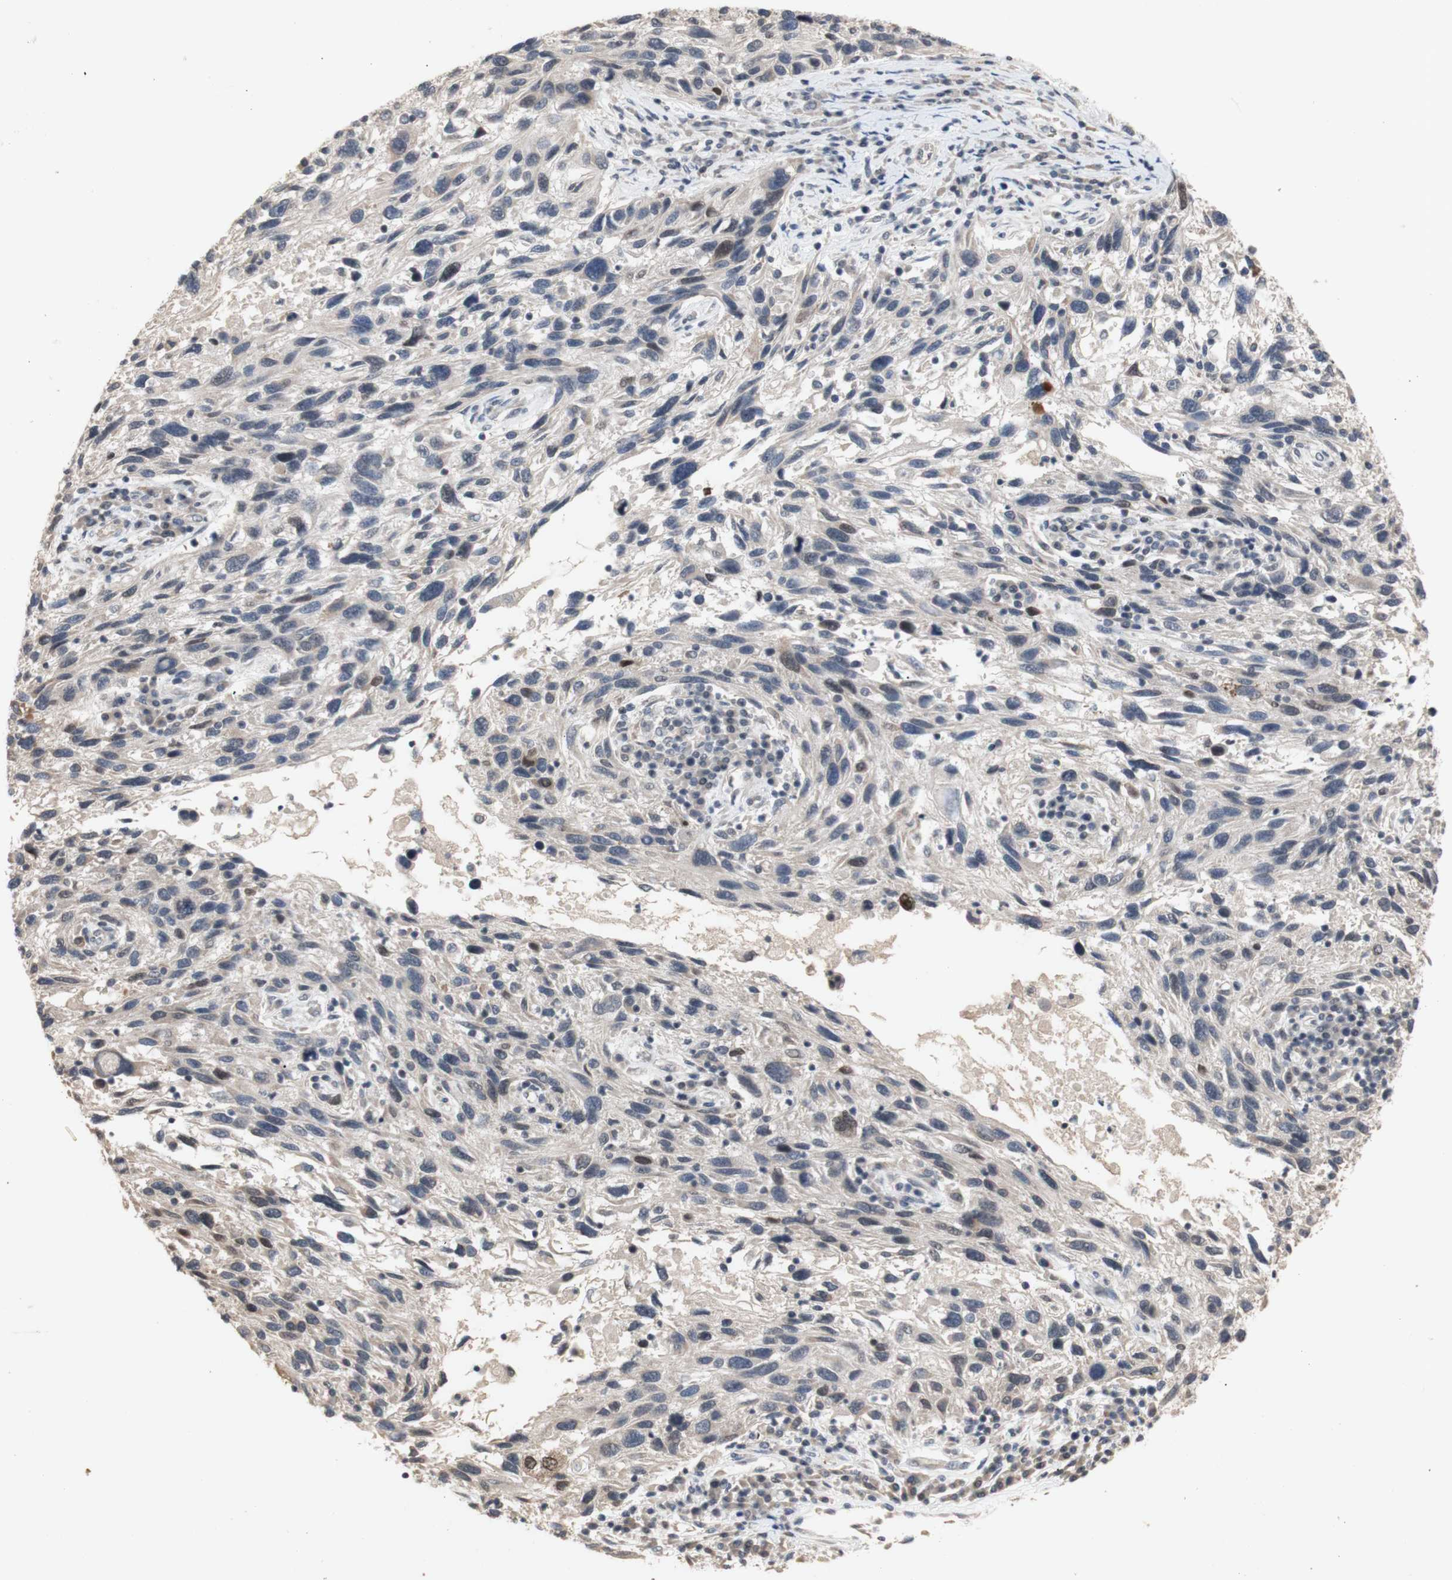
{"staining": {"intensity": "negative", "quantity": "none", "location": "none"}, "tissue": "melanoma", "cell_type": "Tumor cells", "image_type": "cancer", "snomed": [{"axis": "morphology", "description": "Malignant melanoma, NOS"}, {"axis": "topography", "description": "Skin"}], "caption": "Melanoma was stained to show a protein in brown. There is no significant positivity in tumor cells.", "gene": "FOSB", "patient": {"sex": "male", "age": 53}}